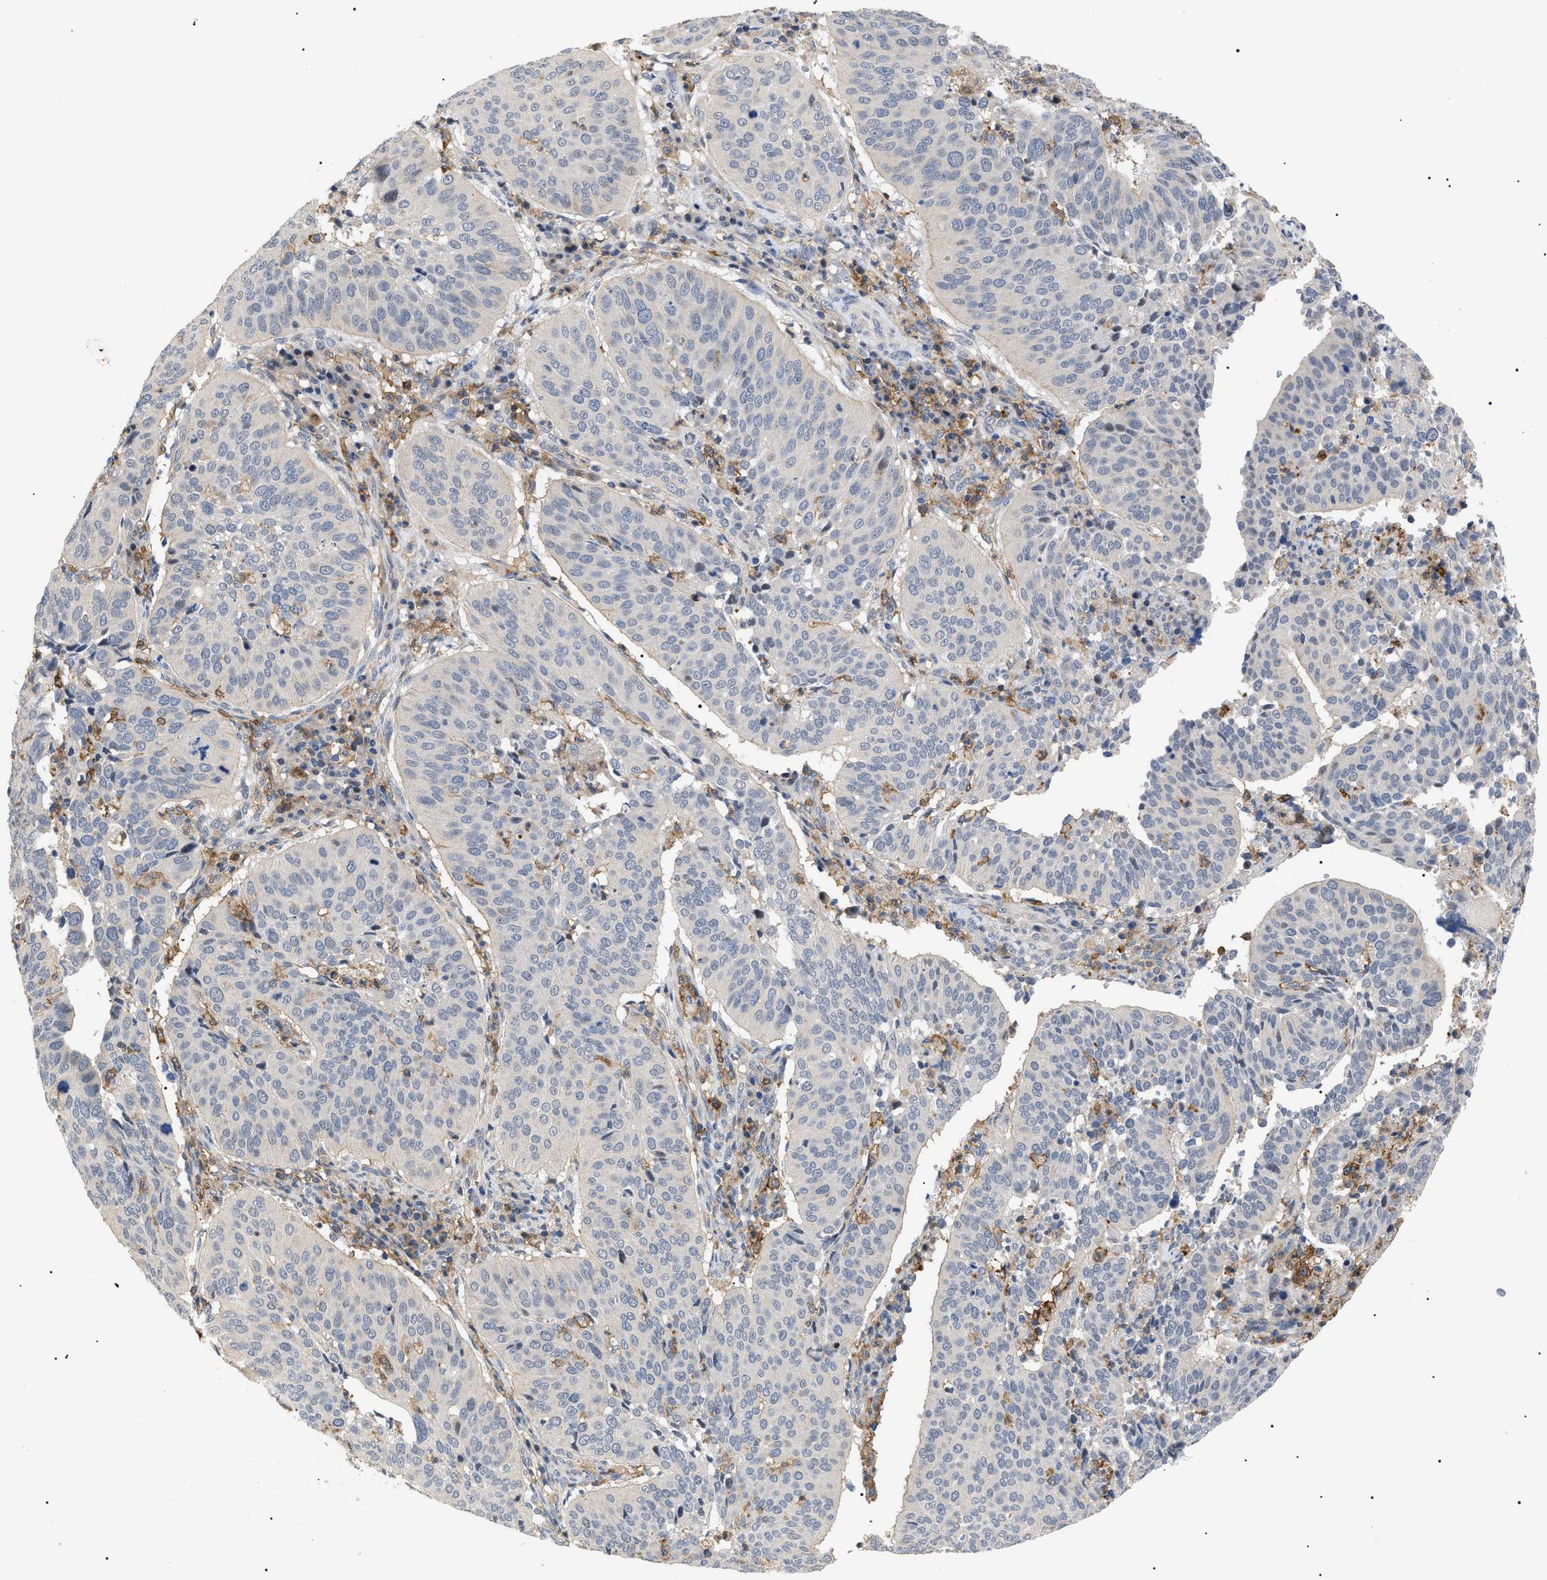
{"staining": {"intensity": "negative", "quantity": "none", "location": "none"}, "tissue": "cervical cancer", "cell_type": "Tumor cells", "image_type": "cancer", "snomed": [{"axis": "morphology", "description": "Normal tissue, NOS"}, {"axis": "morphology", "description": "Squamous cell carcinoma, NOS"}, {"axis": "topography", "description": "Cervix"}], "caption": "DAB immunohistochemical staining of cervical squamous cell carcinoma demonstrates no significant staining in tumor cells.", "gene": "CD300A", "patient": {"sex": "female", "age": 39}}